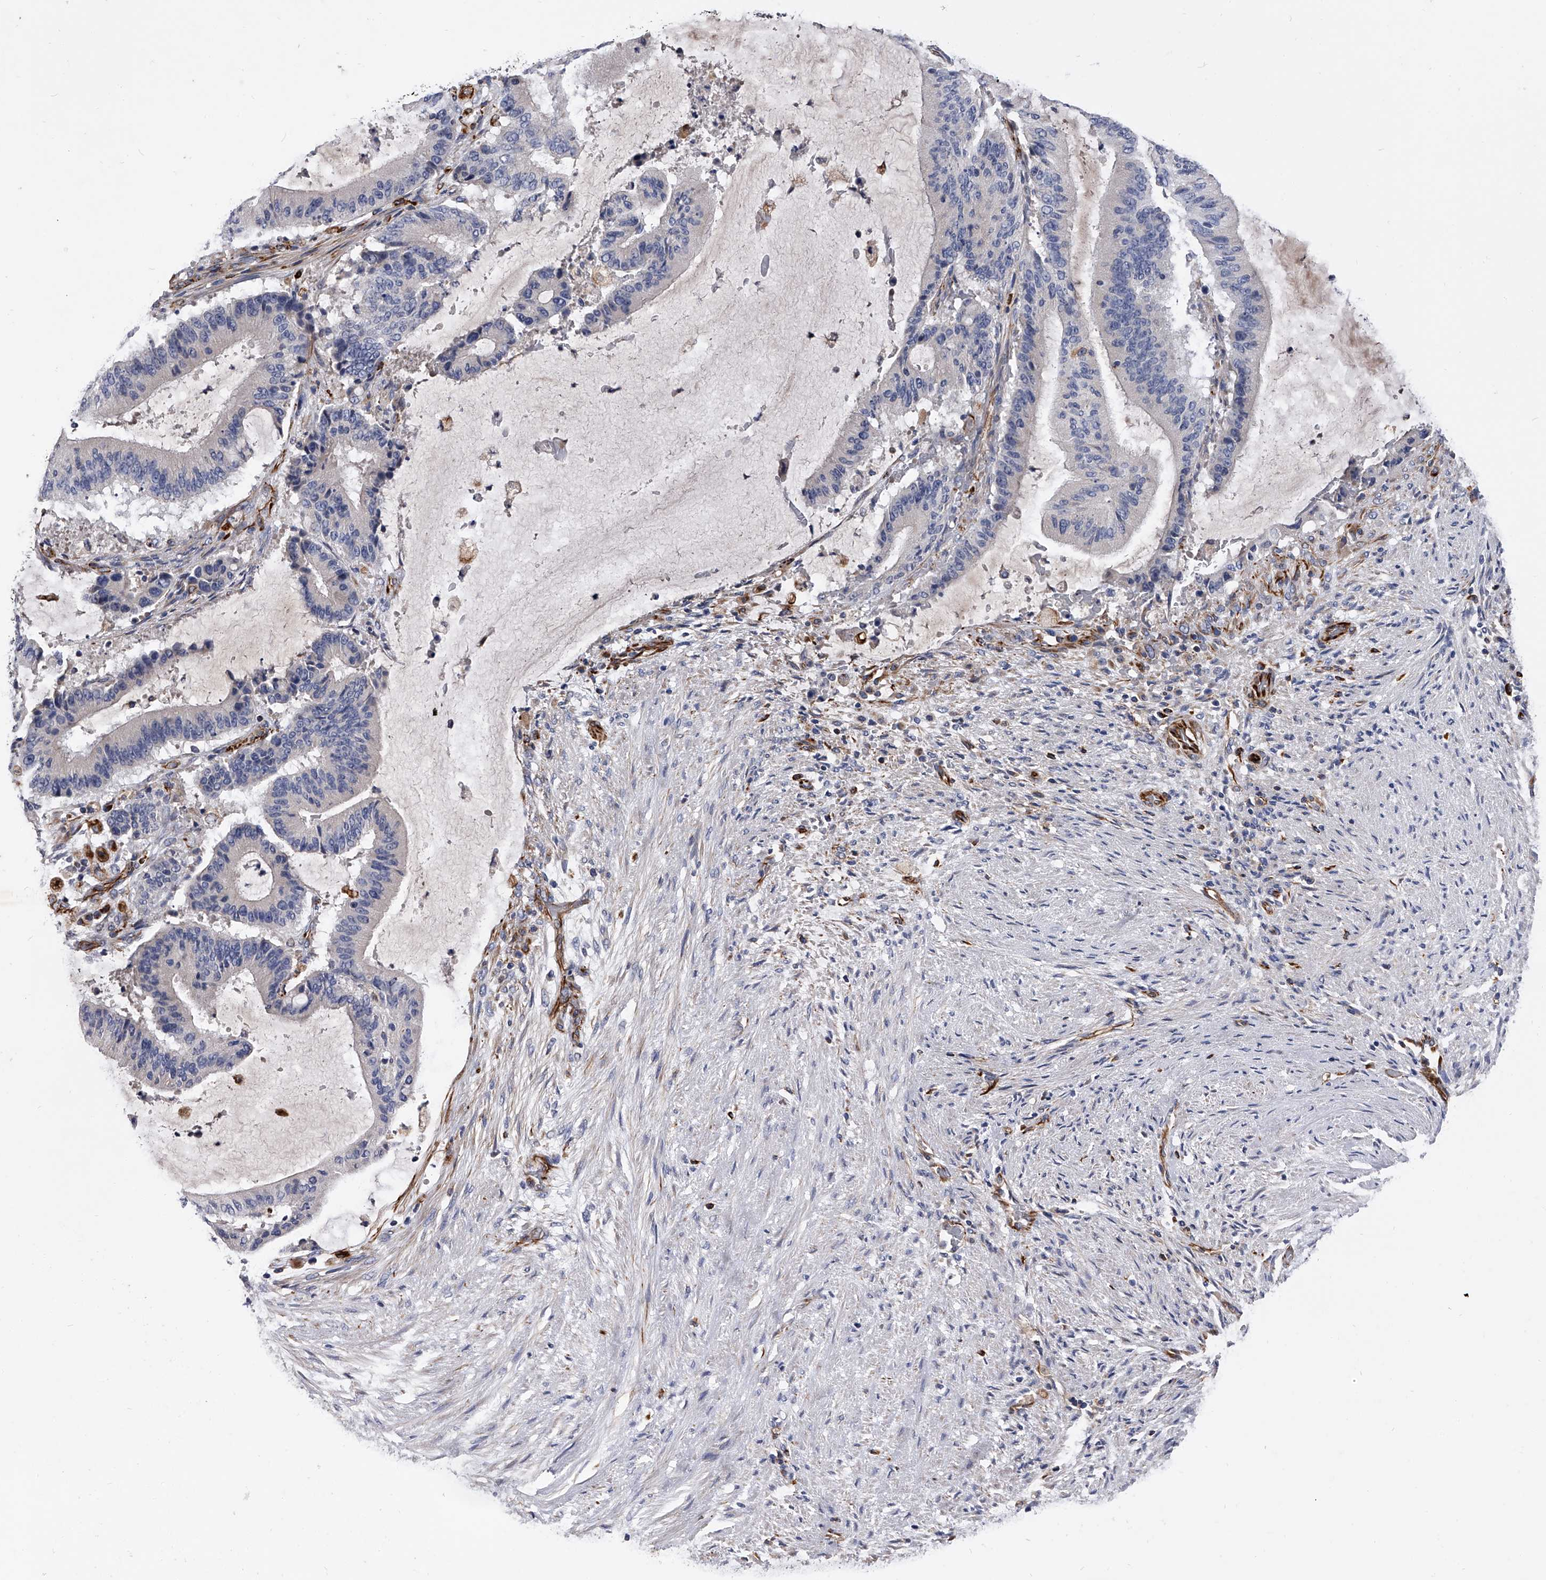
{"staining": {"intensity": "negative", "quantity": "none", "location": "none"}, "tissue": "liver cancer", "cell_type": "Tumor cells", "image_type": "cancer", "snomed": [{"axis": "morphology", "description": "Normal tissue, NOS"}, {"axis": "morphology", "description": "Cholangiocarcinoma"}, {"axis": "topography", "description": "Liver"}, {"axis": "topography", "description": "Peripheral nerve tissue"}], "caption": "This is an immunohistochemistry image of human liver cancer. There is no staining in tumor cells.", "gene": "EFCAB7", "patient": {"sex": "female", "age": 73}}